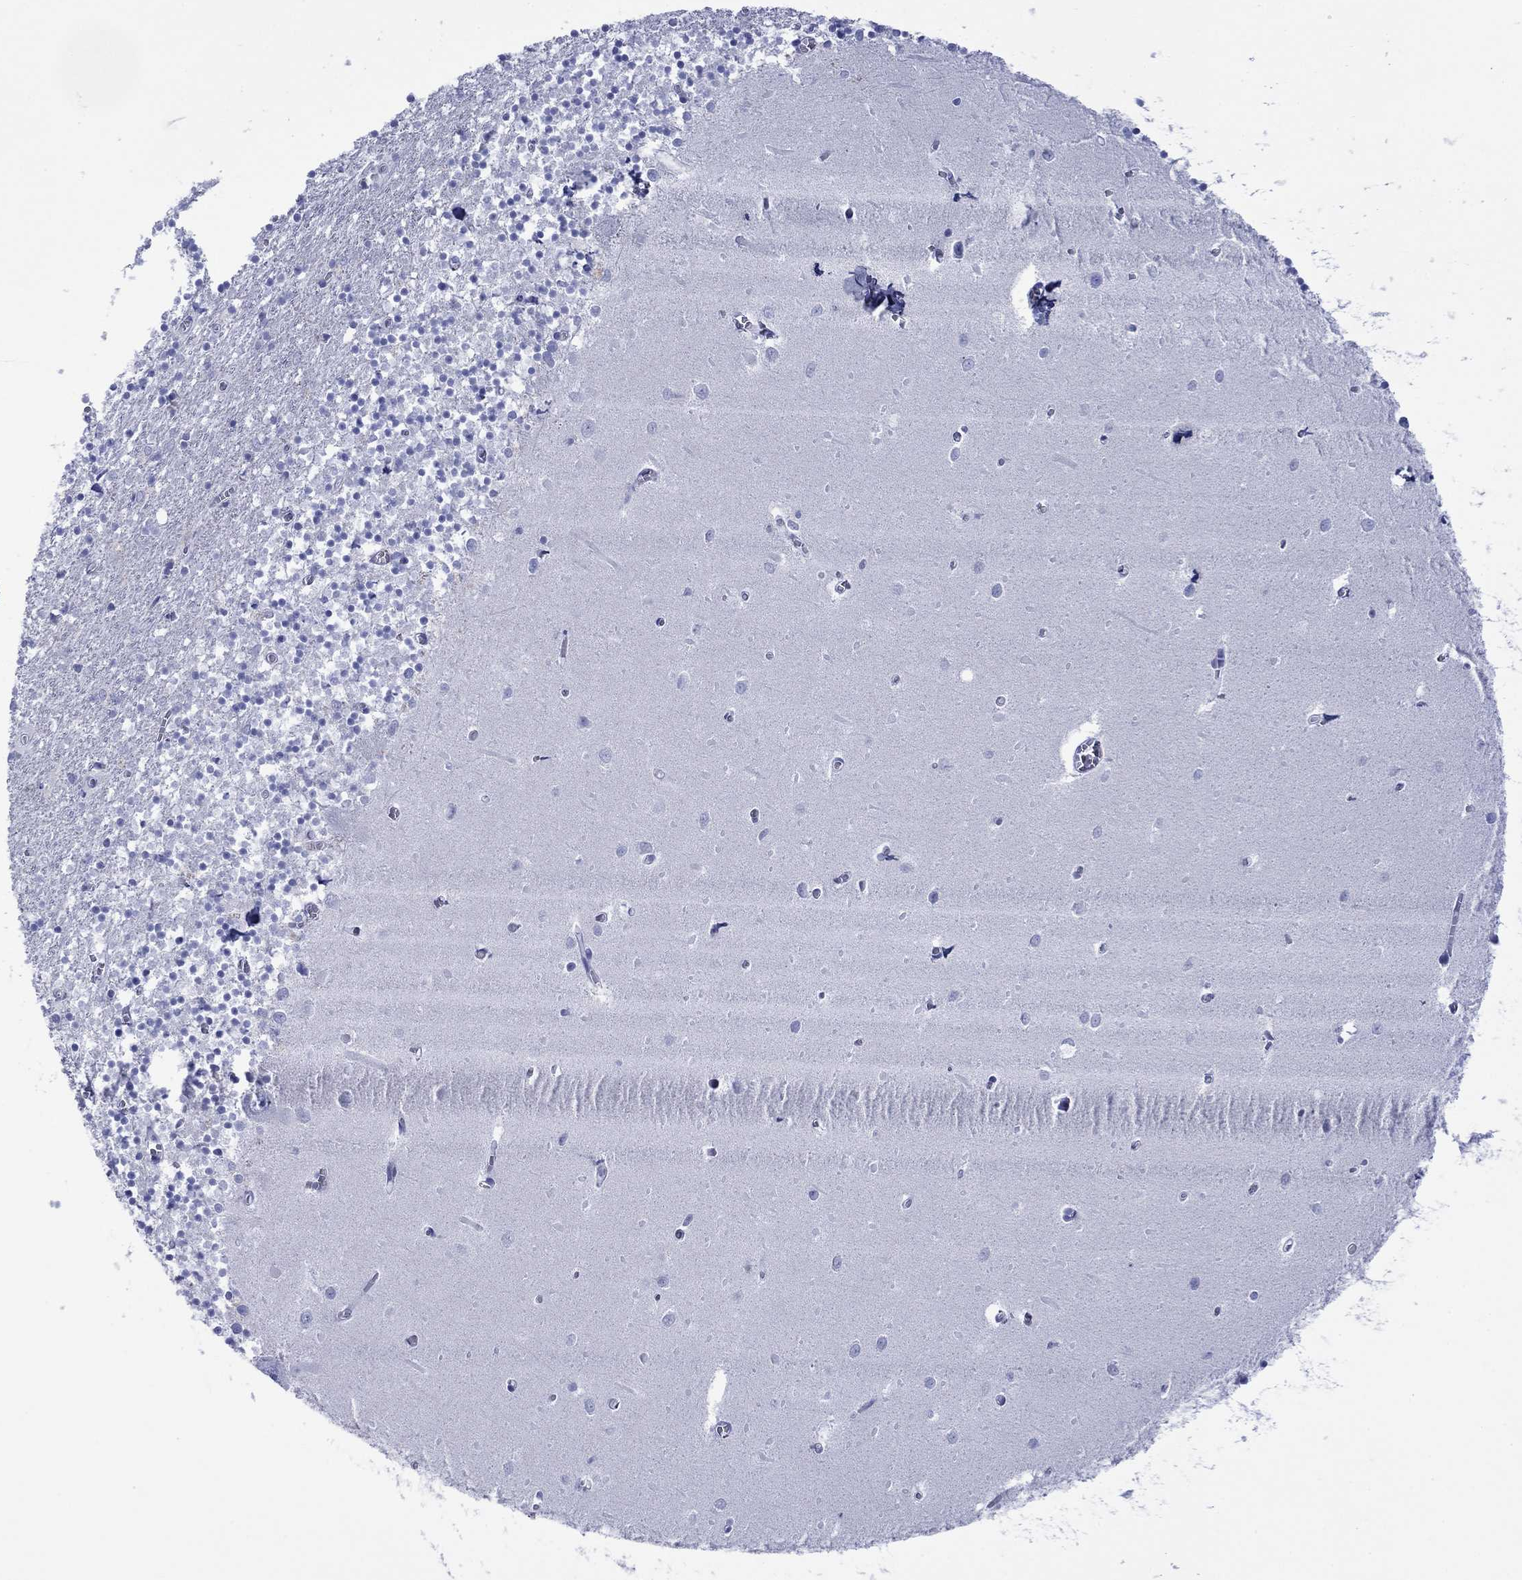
{"staining": {"intensity": "negative", "quantity": "none", "location": "none"}, "tissue": "cerebellum", "cell_type": "Cells in granular layer", "image_type": "normal", "snomed": [{"axis": "morphology", "description": "Normal tissue, NOS"}, {"axis": "topography", "description": "Cerebellum"}], "caption": "This is an immunohistochemistry image of normal human cerebellum. There is no expression in cells in granular layer.", "gene": "MLANA", "patient": {"sex": "female", "age": 64}}